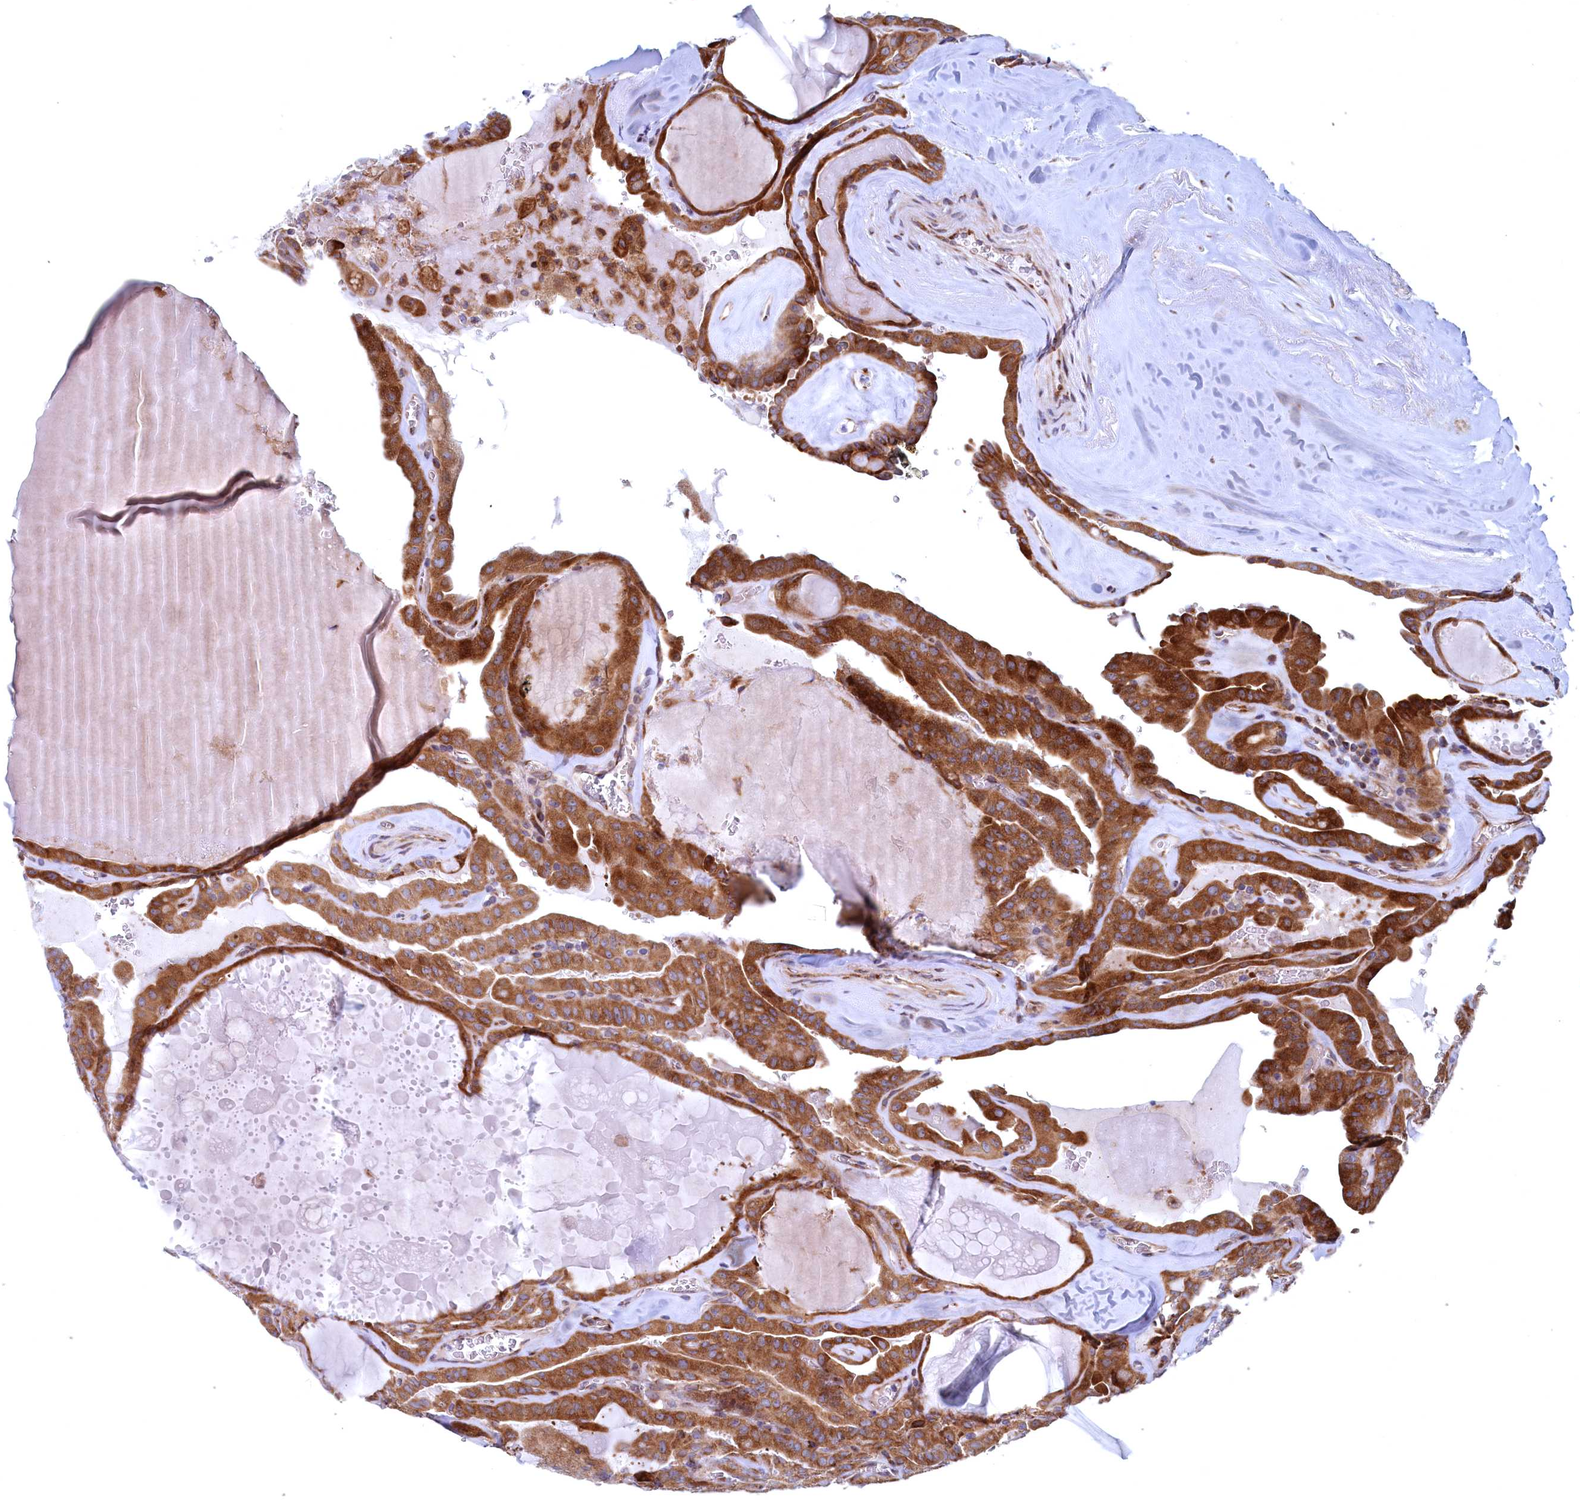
{"staining": {"intensity": "strong", "quantity": ">75%", "location": "cytoplasmic/membranous"}, "tissue": "thyroid cancer", "cell_type": "Tumor cells", "image_type": "cancer", "snomed": [{"axis": "morphology", "description": "Papillary adenocarcinoma, NOS"}, {"axis": "topography", "description": "Thyroid gland"}], "caption": "Immunohistochemistry histopathology image of thyroid cancer (papillary adenocarcinoma) stained for a protein (brown), which reveals high levels of strong cytoplasmic/membranous staining in approximately >75% of tumor cells.", "gene": "MTFMT", "patient": {"sex": "male", "age": 52}}